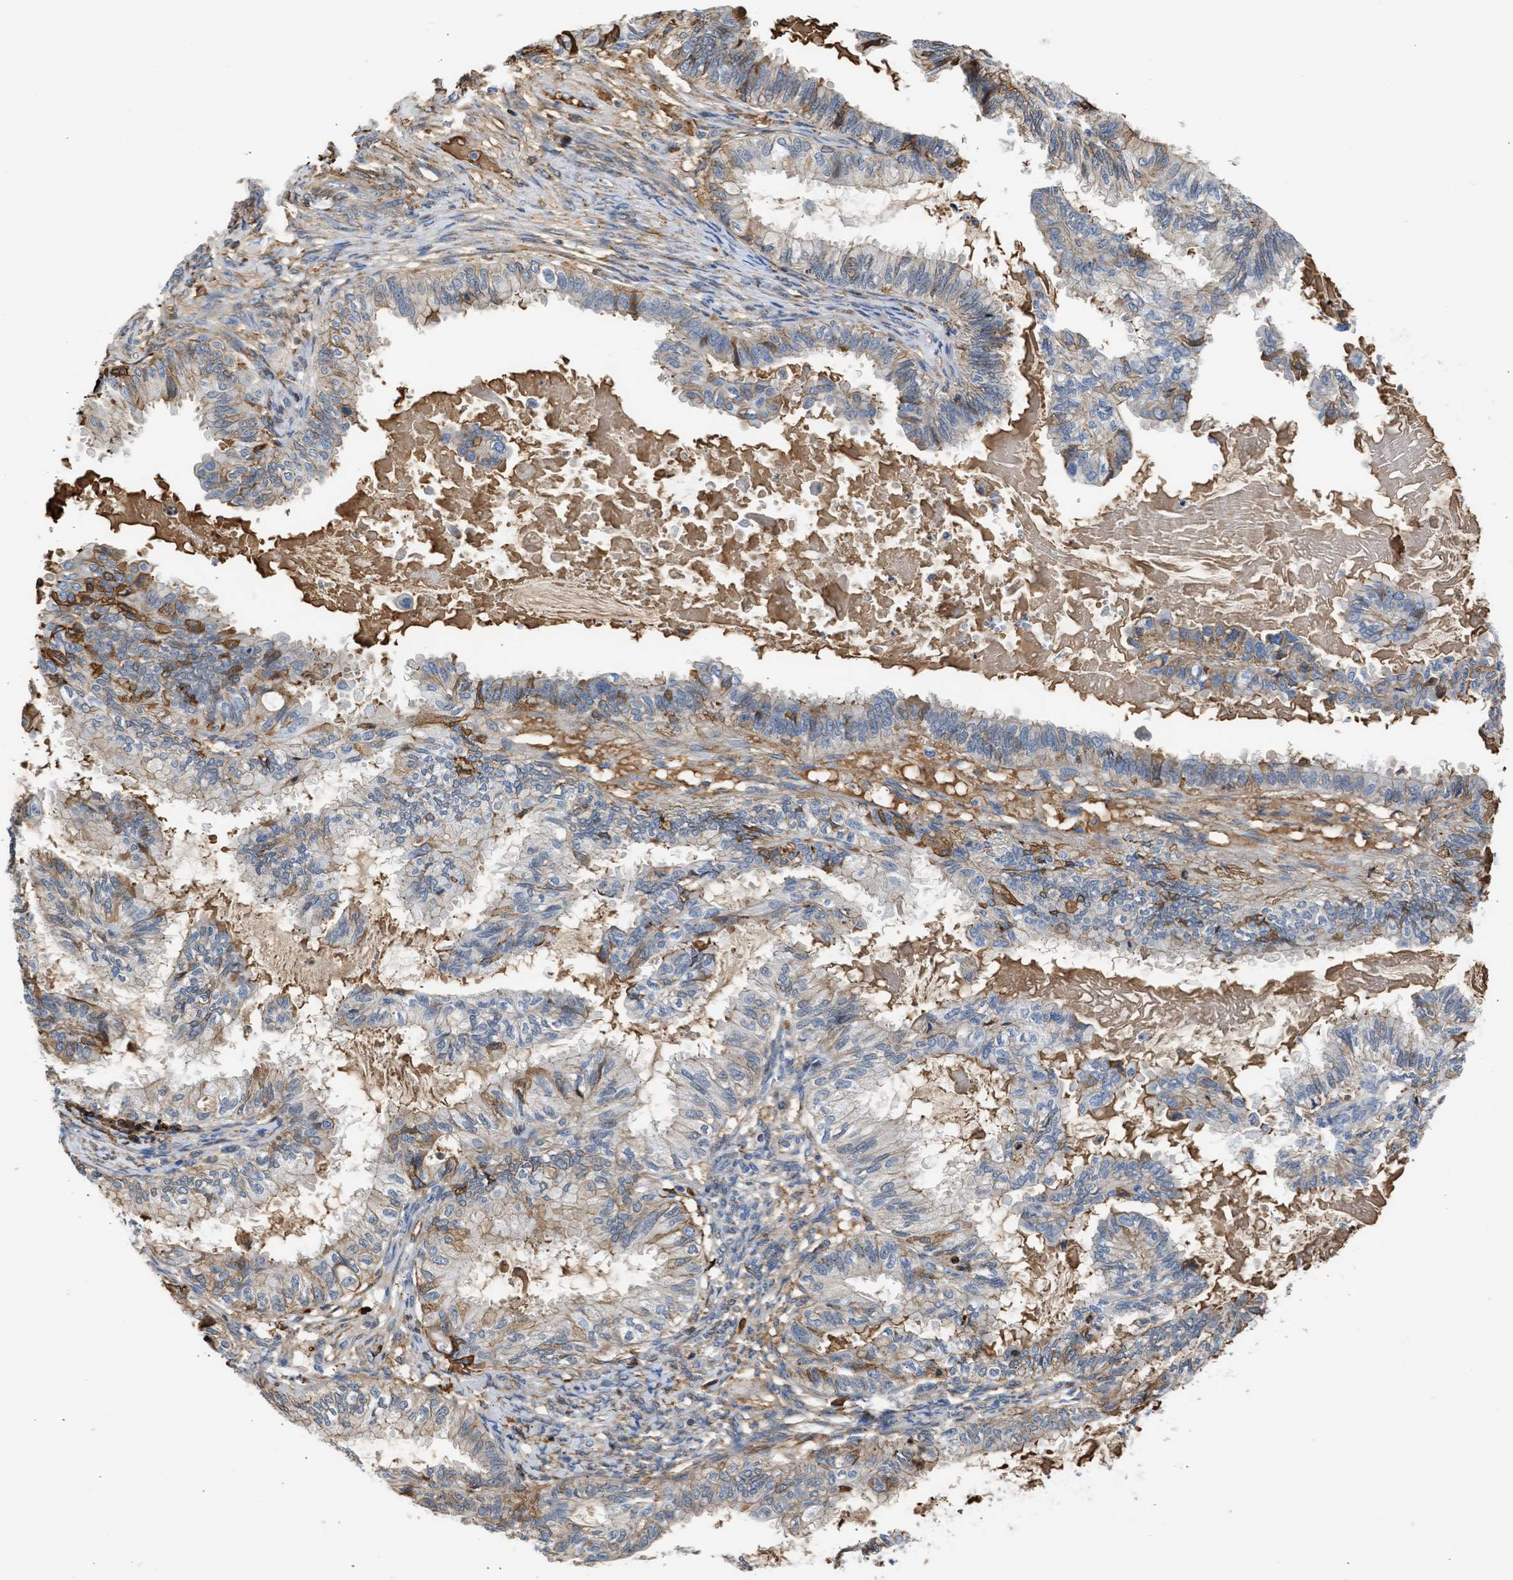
{"staining": {"intensity": "moderate", "quantity": "25%-75%", "location": "cytoplasmic/membranous"}, "tissue": "cervical cancer", "cell_type": "Tumor cells", "image_type": "cancer", "snomed": [{"axis": "morphology", "description": "Normal tissue, NOS"}, {"axis": "morphology", "description": "Adenocarcinoma, NOS"}, {"axis": "topography", "description": "Cervix"}, {"axis": "topography", "description": "Endometrium"}], "caption": "Tumor cells show medium levels of moderate cytoplasmic/membranous staining in approximately 25%-75% of cells in adenocarcinoma (cervical).", "gene": "MAS1L", "patient": {"sex": "female", "age": 86}}